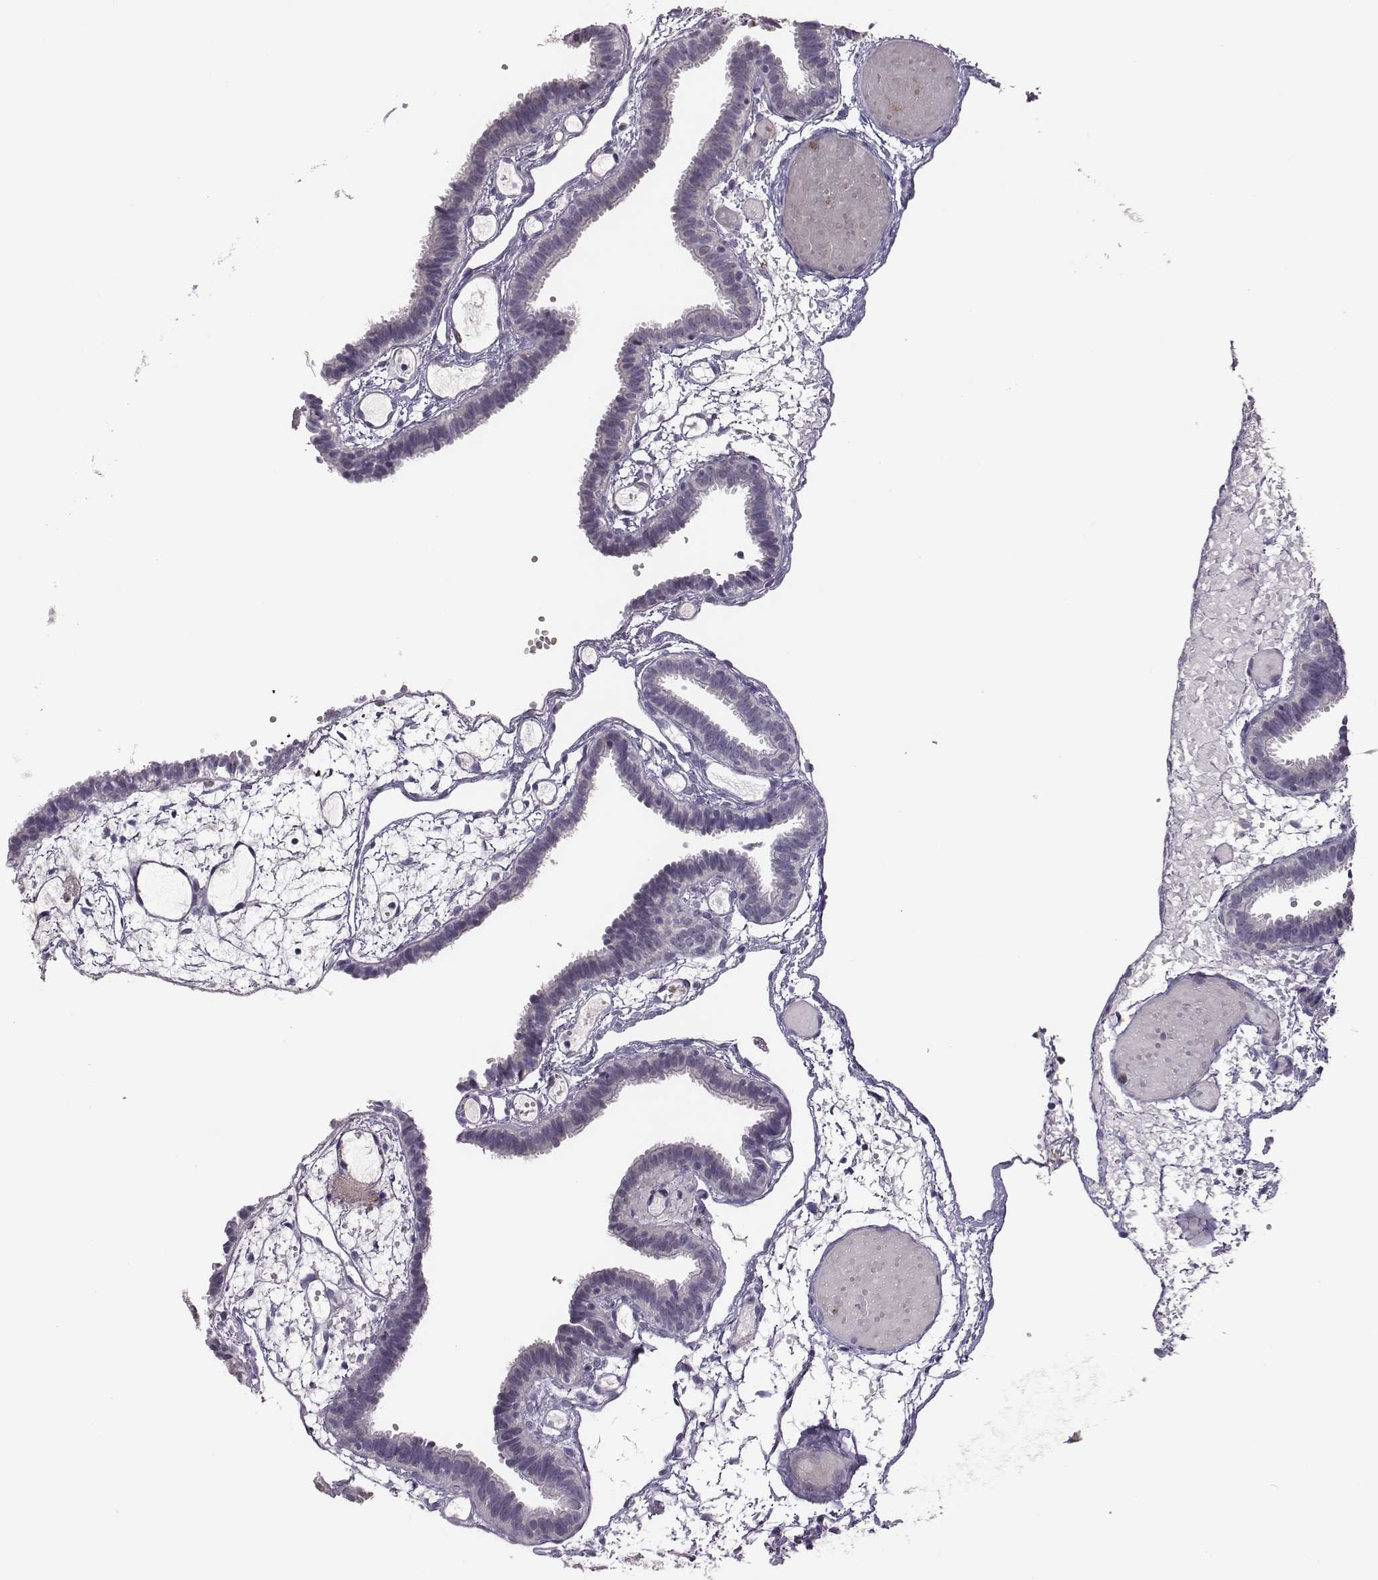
{"staining": {"intensity": "negative", "quantity": "none", "location": "none"}, "tissue": "fallopian tube", "cell_type": "Glandular cells", "image_type": "normal", "snomed": [{"axis": "morphology", "description": "Normal tissue, NOS"}, {"axis": "topography", "description": "Fallopian tube"}], "caption": "Fallopian tube stained for a protein using immunohistochemistry shows no expression glandular cells.", "gene": "KMO", "patient": {"sex": "female", "age": 37}}